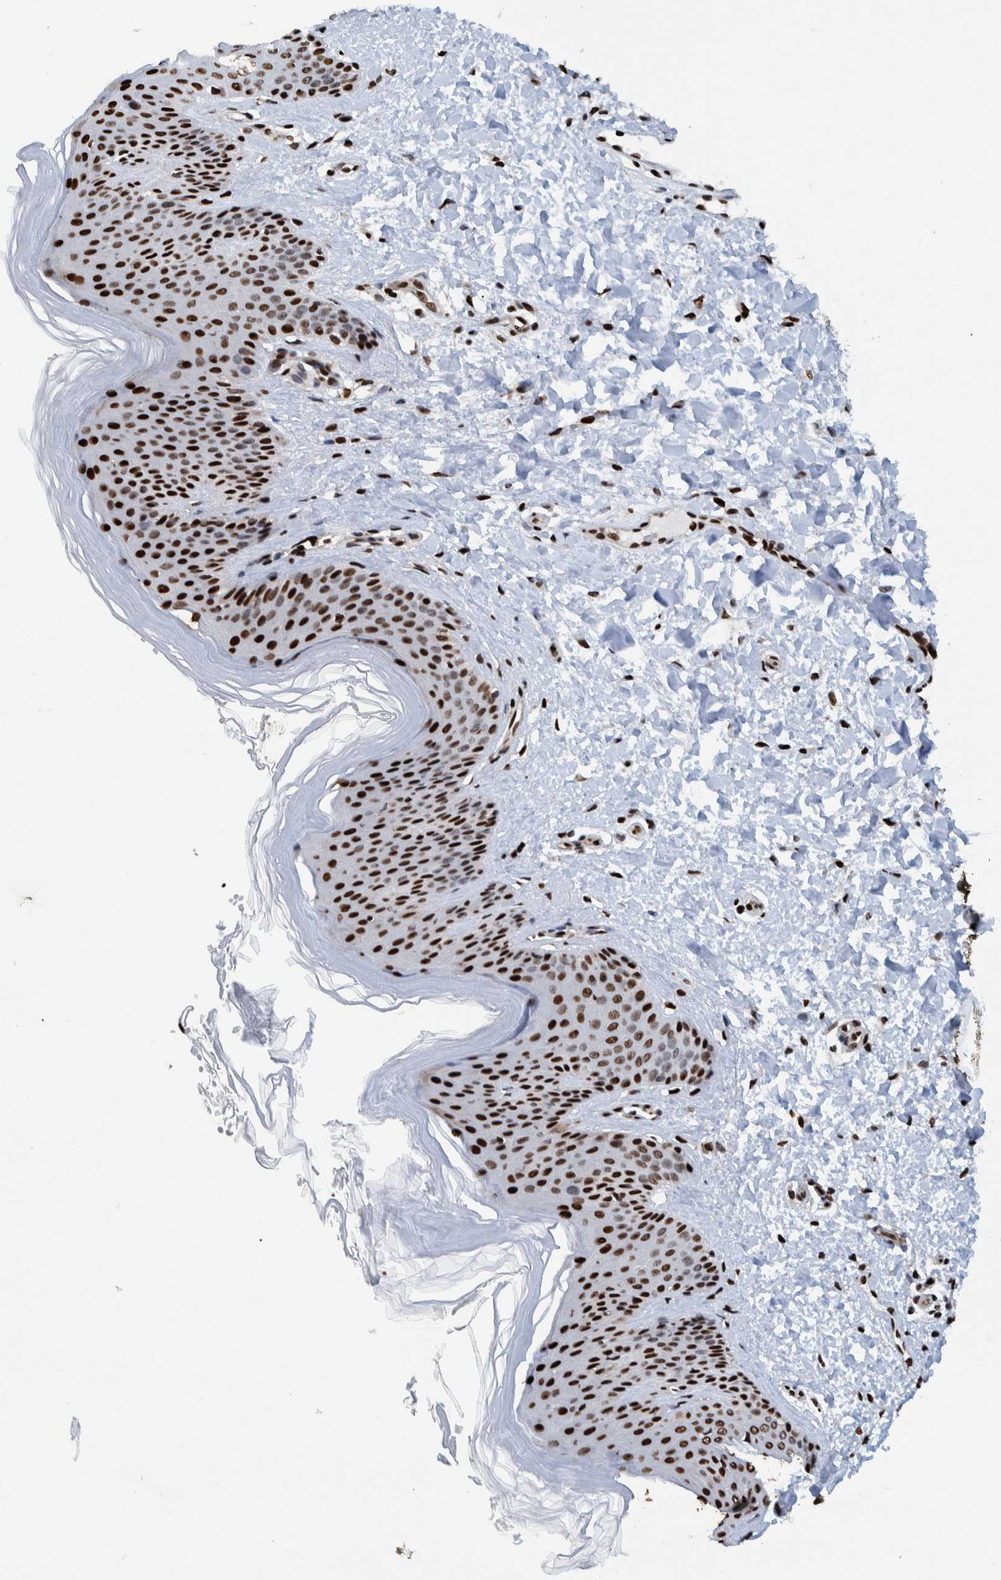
{"staining": {"intensity": "moderate", "quantity": ">75%", "location": "nuclear"}, "tissue": "skin", "cell_type": "Fibroblasts", "image_type": "normal", "snomed": [{"axis": "morphology", "description": "Normal tissue, NOS"}, {"axis": "morphology", "description": "Malignant melanoma, Metastatic site"}, {"axis": "topography", "description": "Skin"}], "caption": "Skin stained with a brown dye displays moderate nuclear positive staining in approximately >75% of fibroblasts.", "gene": "HEATR9", "patient": {"sex": "male", "age": 41}}